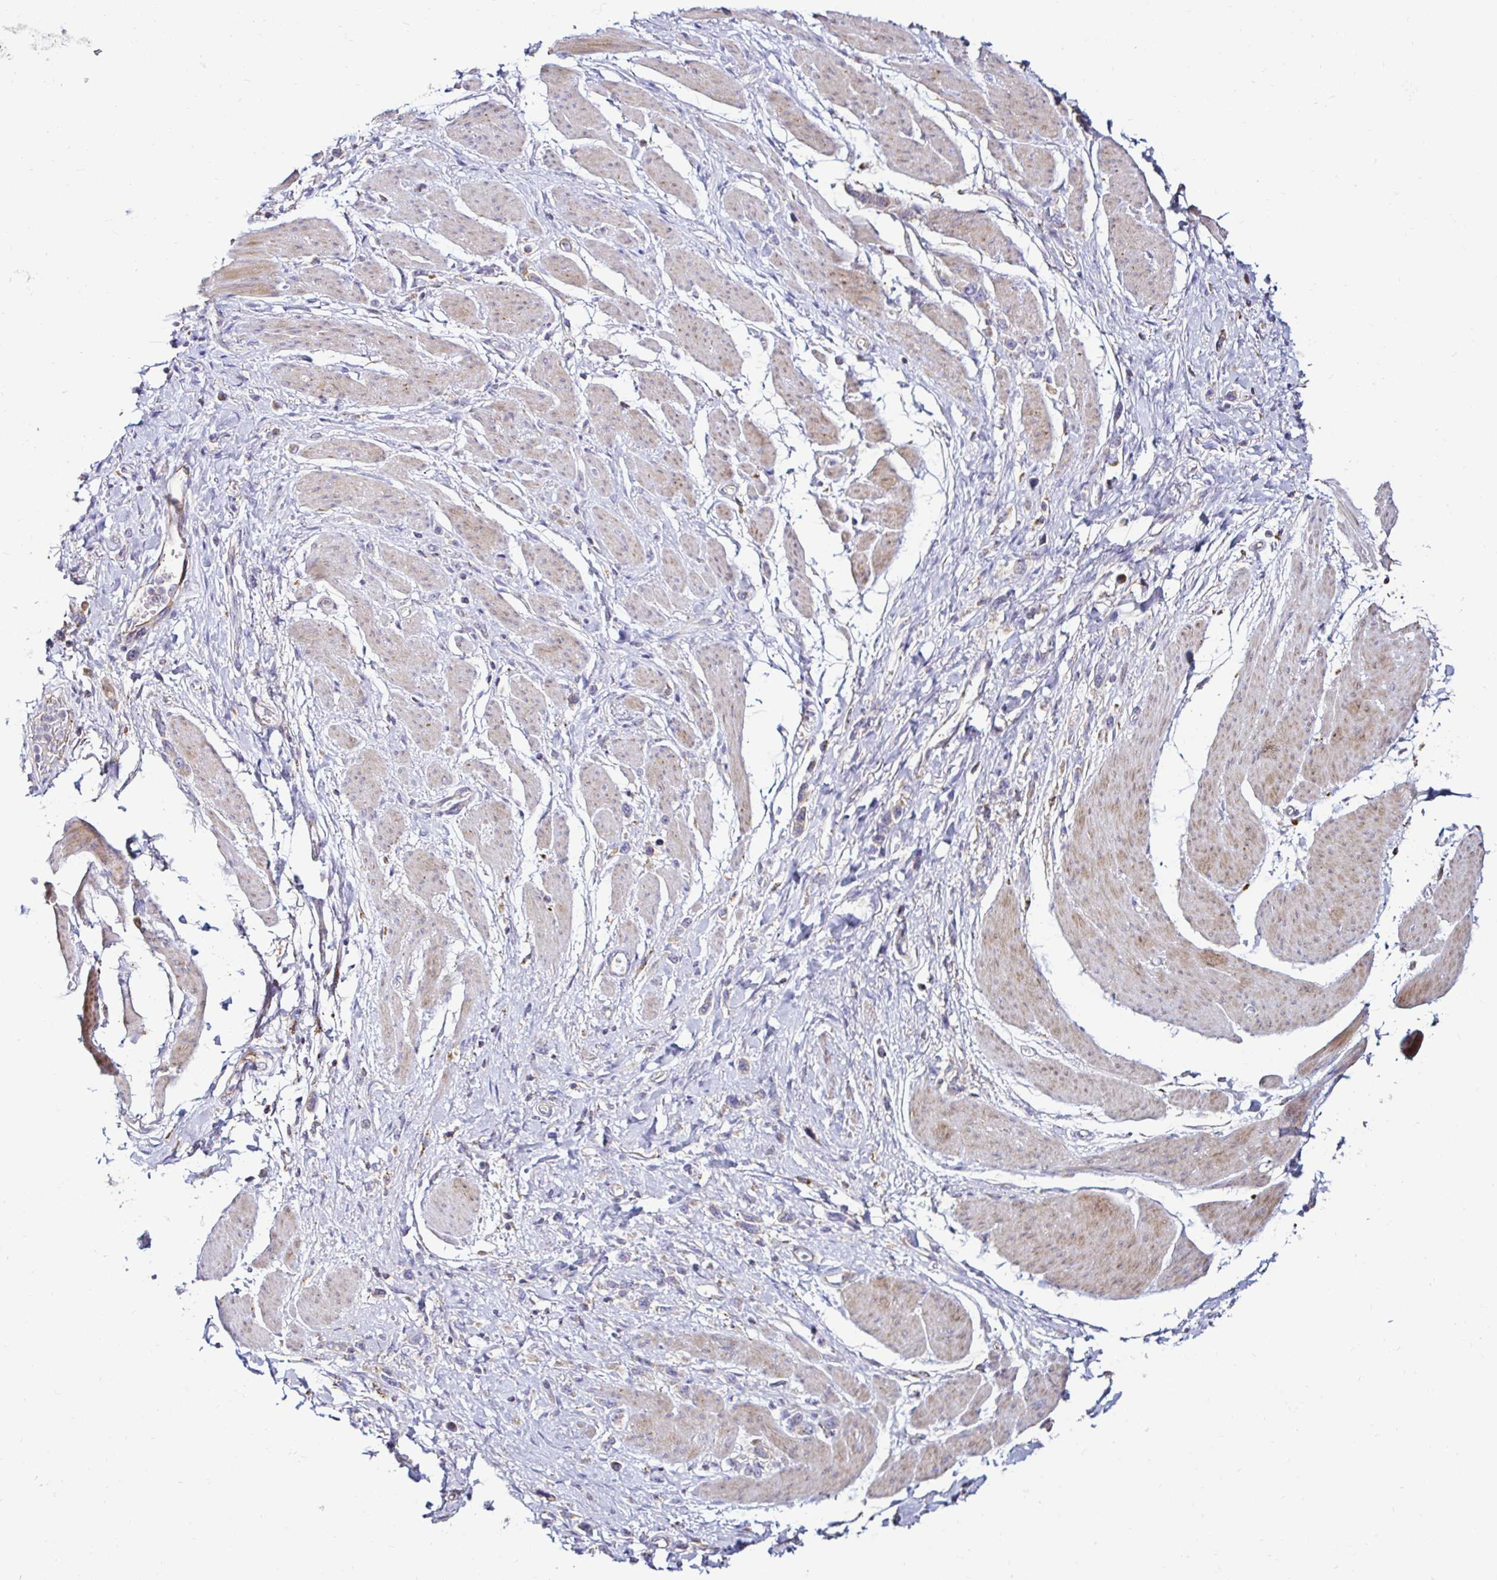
{"staining": {"intensity": "negative", "quantity": "none", "location": "none"}, "tissue": "stomach cancer", "cell_type": "Tumor cells", "image_type": "cancer", "snomed": [{"axis": "morphology", "description": "Adenocarcinoma, NOS"}, {"axis": "topography", "description": "Stomach"}], "caption": "Immunohistochemical staining of human adenocarcinoma (stomach) shows no significant expression in tumor cells.", "gene": "GALNS", "patient": {"sex": "female", "age": 65}}